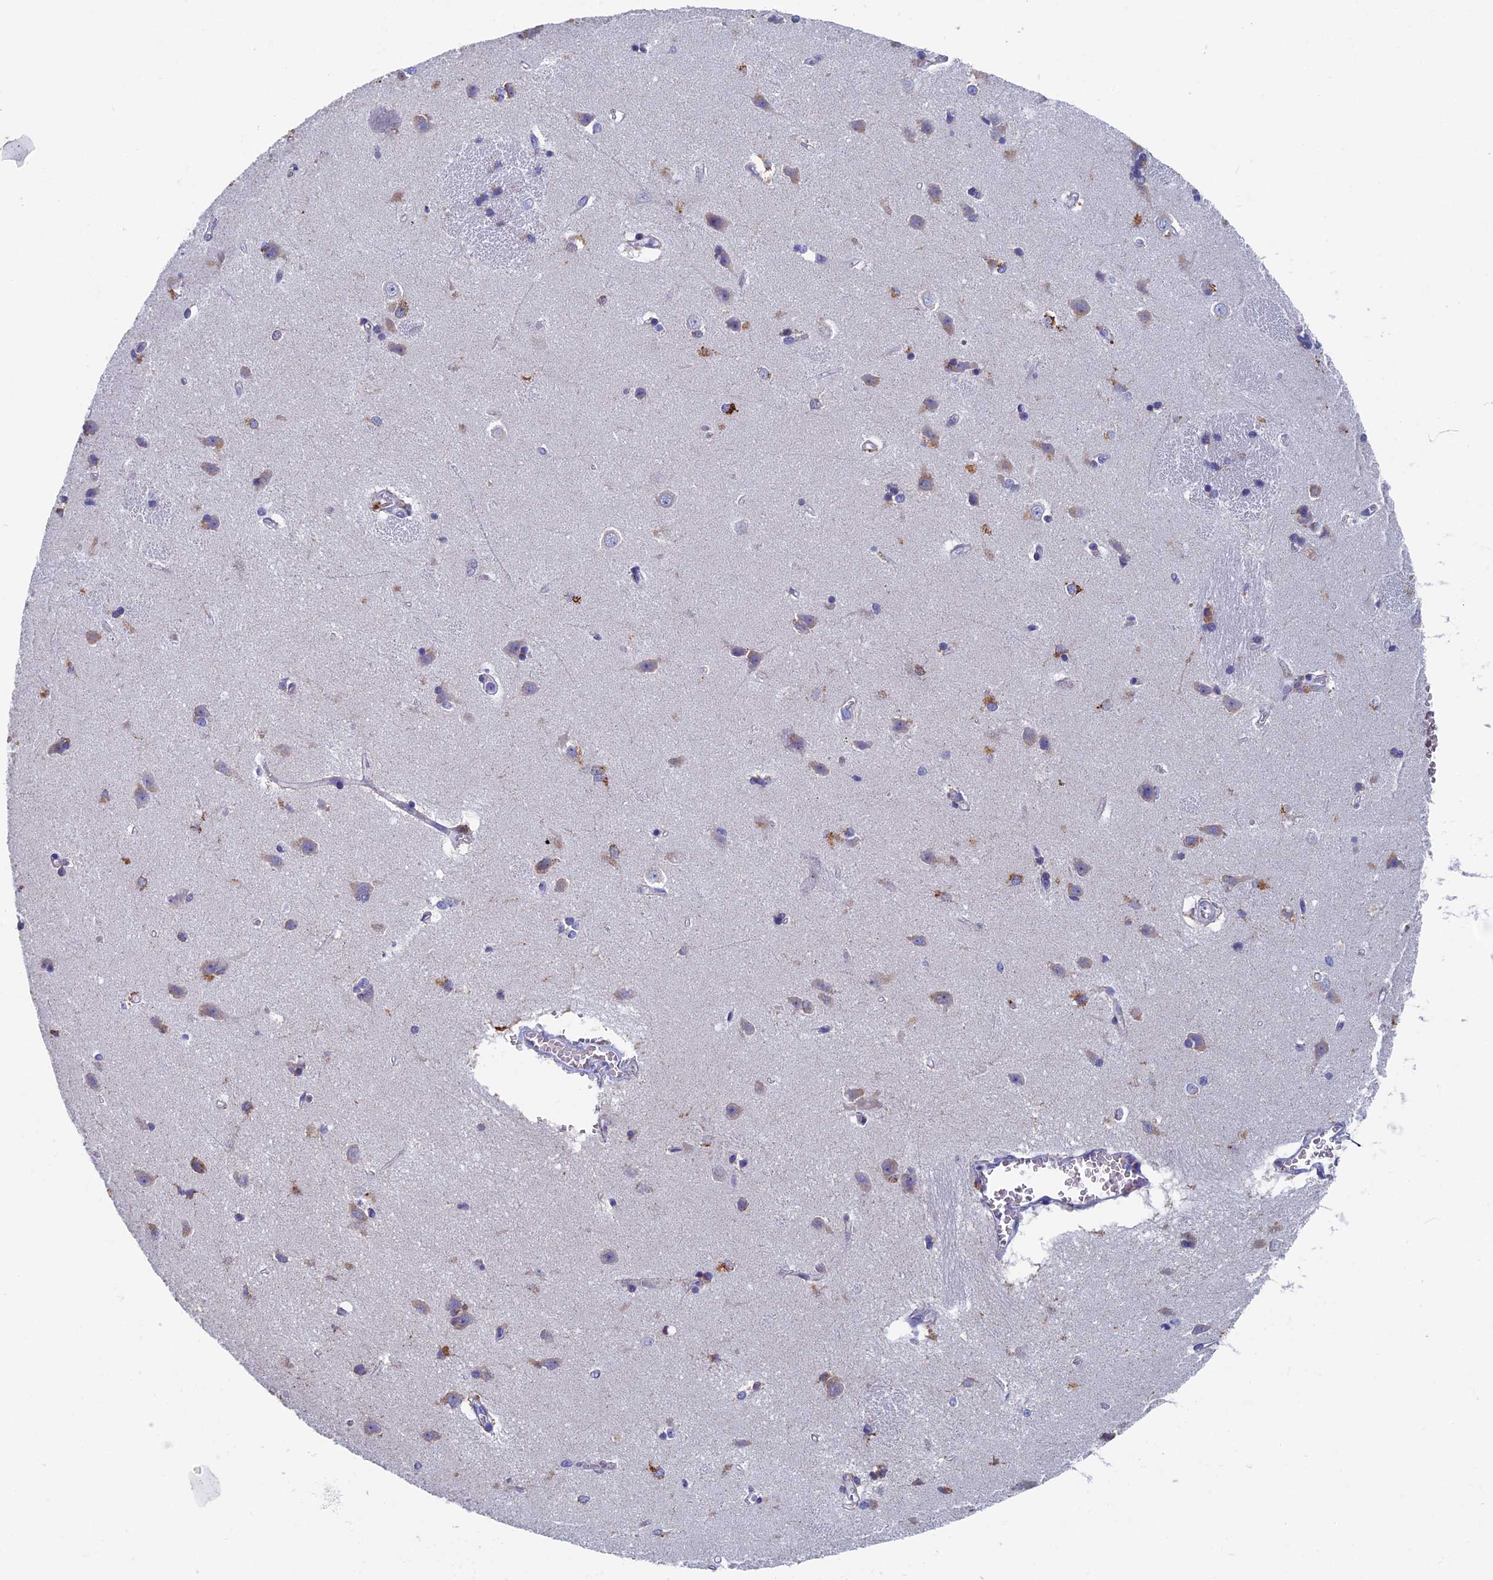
{"staining": {"intensity": "moderate", "quantity": "<25%", "location": "cytoplasmic/membranous"}, "tissue": "caudate", "cell_type": "Glial cells", "image_type": "normal", "snomed": [{"axis": "morphology", "description": "Normal tissue, NOS"}, {"axis": "topography", "description": "Lateral ventricle wall"}], "caption": "This histopathology image shows unremarkable caudate stained with immunohistochemistry (IHC) to label a protein in brown. The cytoplasmic/membranous of glial cells show moderate positivity for the protein. Nuclei are counter-stained blue.", "gene": "OAT", "patient": {"sex": "male", "age": 37}}